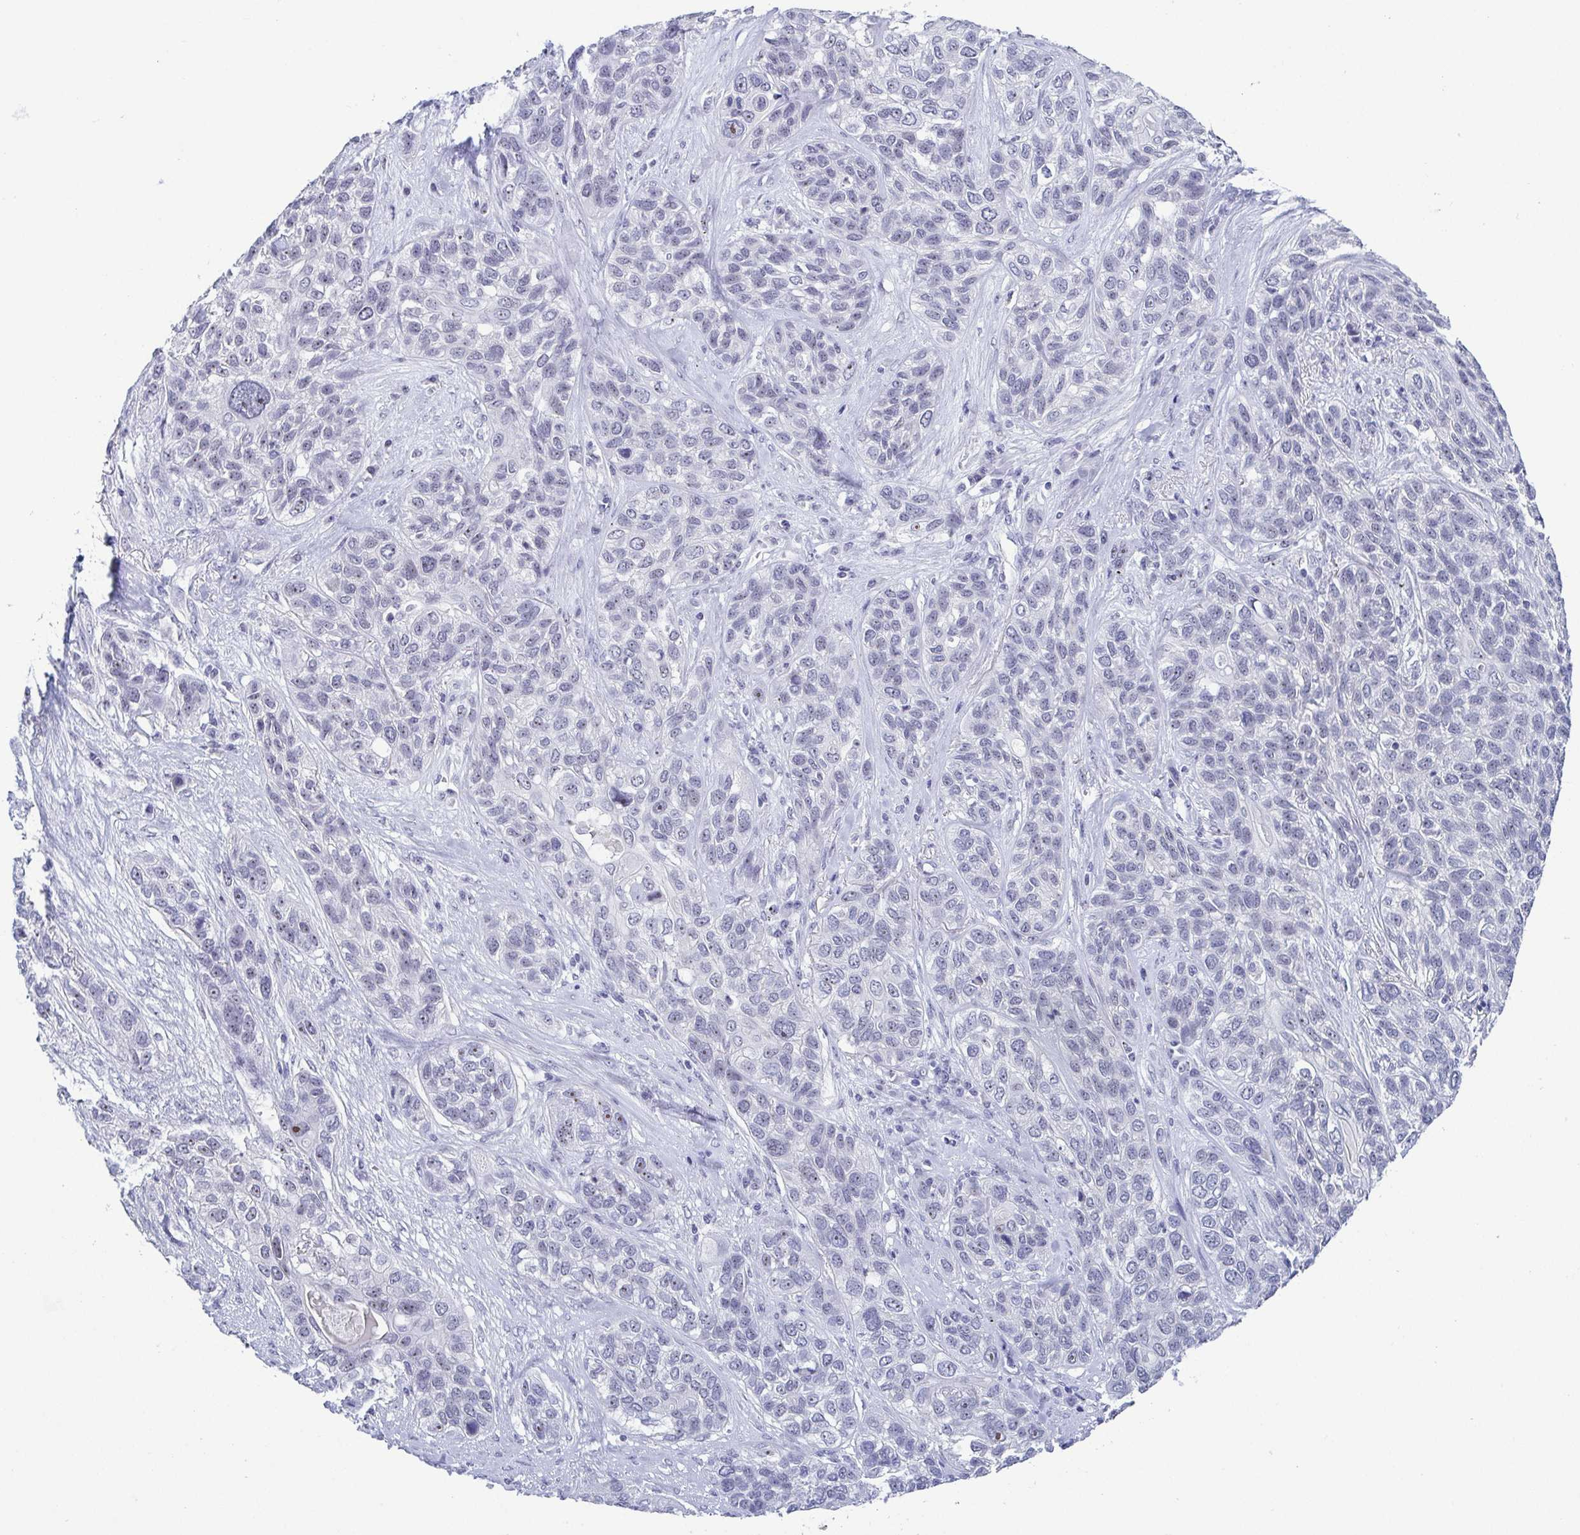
{"staining": {"intensity": "negative", "quantity": "none", "location": "none"}, "tissue": "lung cancer", "cell_type": "Tumor cells", "image_type": "cancer", "snomed": [{"axis": "morphology", "description": "Squamous cell carcinoma, NOS"}, {"axis": "topography", "description": "Lung"}], "caption": "IHC of human lung cancer (squamous cell carcinoma) exhibits no positivity in tumor cells.", "gene": "BZW1", "patient": {"sex": "female", "age": 70}}